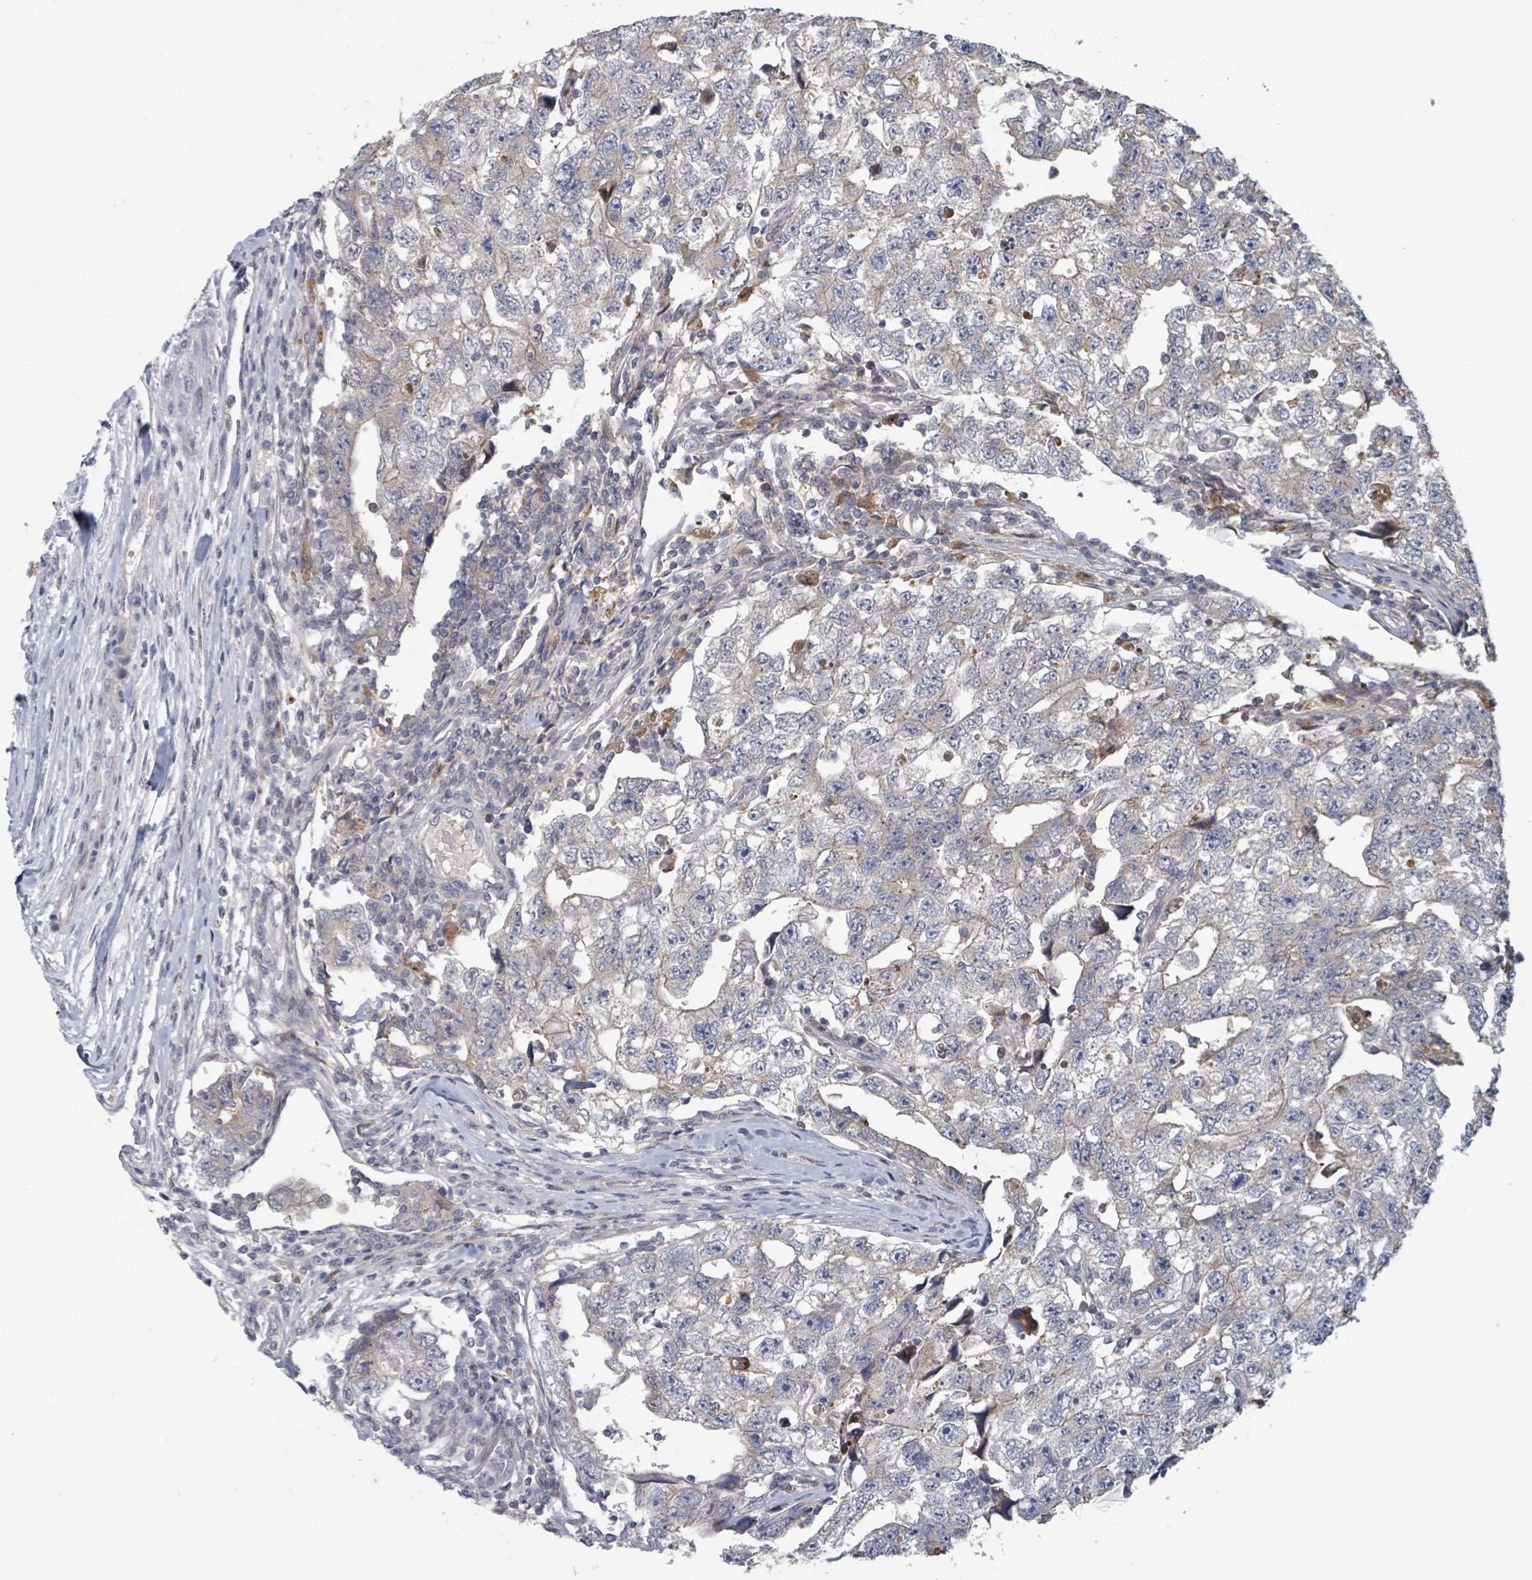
{"staining": {"intensity": "negative", "quantity": "none", "location": "none"}, "tissue": "testis cancer", "cell_type": "Tumor cells", "image_type": "cancer", "snomed": [{"axis": "morphology", "description": "Carcinoma, Embryonal, NOS"}, {"axis": "topography", "description": "Testis"}], "caption": "Protein analysis of testis cancer demonstrates no significant expression in tumor cells. (DAB immunohistochemistry (IHC) visualized using brightfield microscopy, high magnification).", "gene": "GABBR1", "patient": {"sex": "male", "age": 22}}